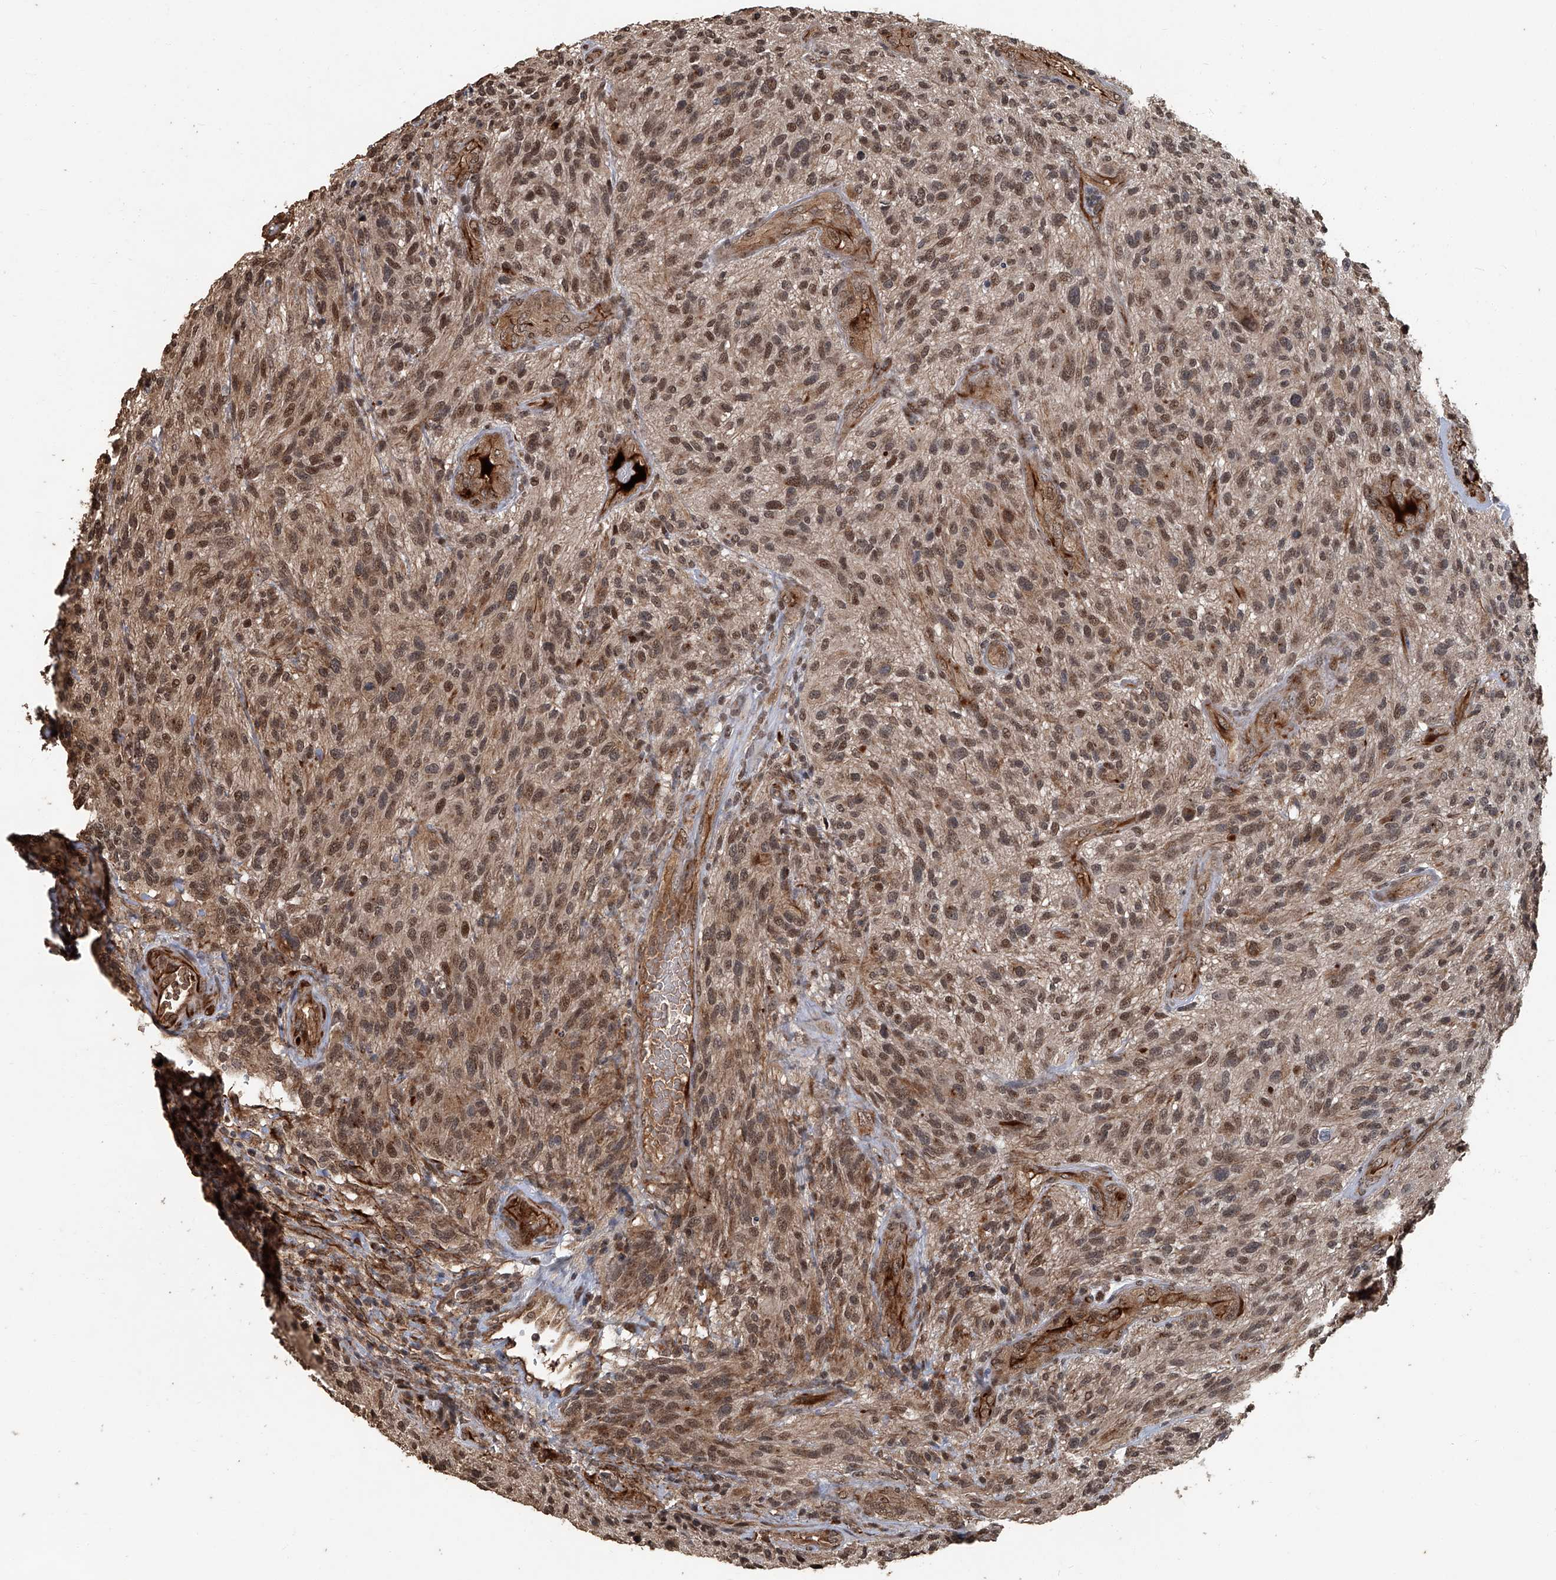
{"staining": {"intensity": "moderate", "quantity": ">75%", "location": "cytoplasmic/membranous,nuclear"}, "tissue": "glioma", "cell_type": "Tumor cells", "image_type": "cancer", "snomed": [{"axis": "morphology", "description": "Glioma, malignant, High grade"}, {"axis": "topography", "description": "Brain"}], "caption": "Protein analysis of malignant glioma (high-grade) tissue displays moderate cytoplasmic/membranous and nuclear expression in approximately >75% of tumor cells. Nuclei are stained in blue.", "gene": "GPR132", "patient": {"sex": "male", "age": 47}}